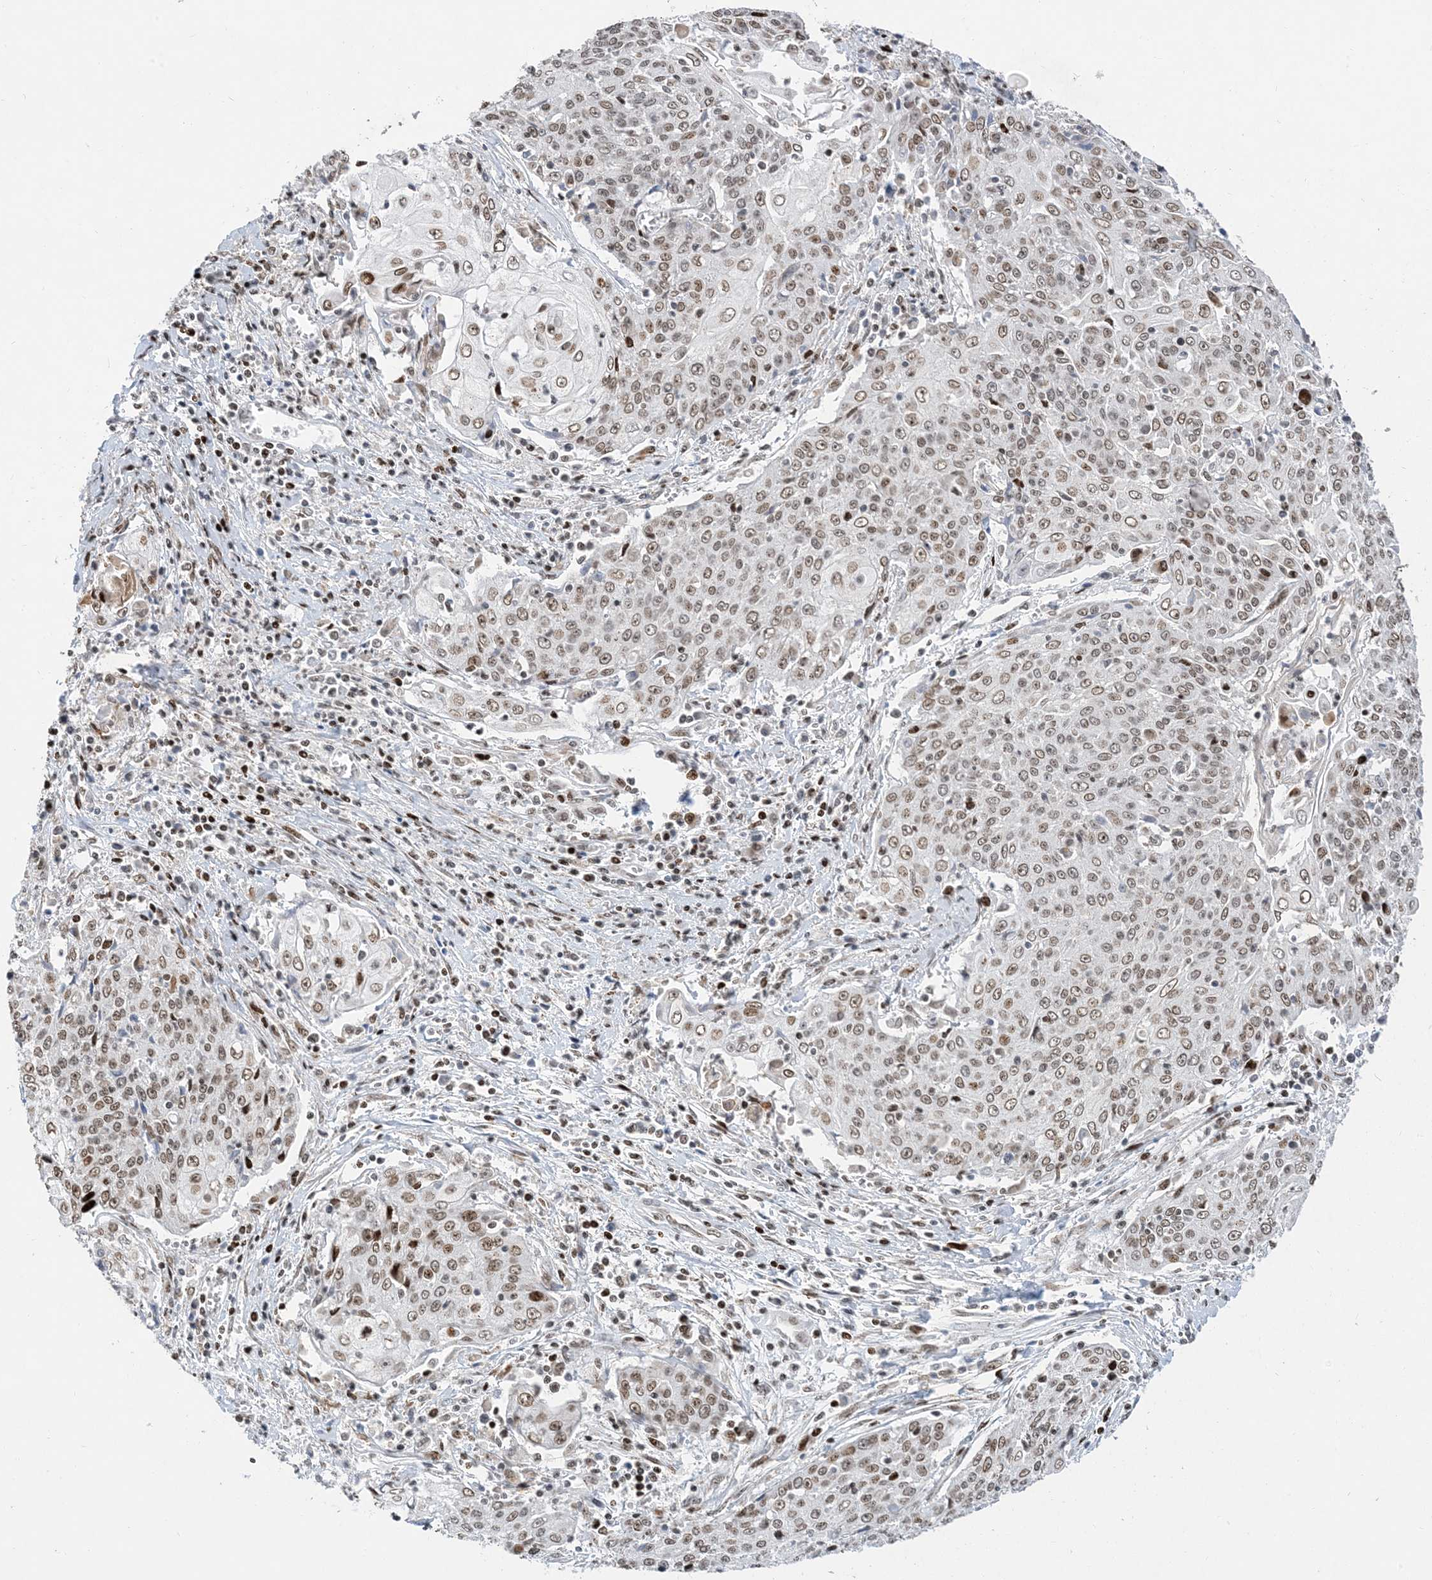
{"staining": {"intensity": "moderate", "quantity": ">75%", "location": "nuclear"}, "tissue": "cervical cancer", "cell_type": "Tumor cells", "image_type": "cancer", "snomed": [{"axis": "morphology", "description": "Squamous cell carcinoma, NOS"}, {"axis": "topography", "description": "Cervix"}], "caption": "Protein staining of cervical cancer (squamous cell carcinoma) tissue reveals moderate nuclear positivity in approximately >75% of tumor cells. (brown staining indicates protein expression, while blue staining denotes nuclei).", "gene": "SLC25A53", "patient": {"sex": "female", "age": 48}}